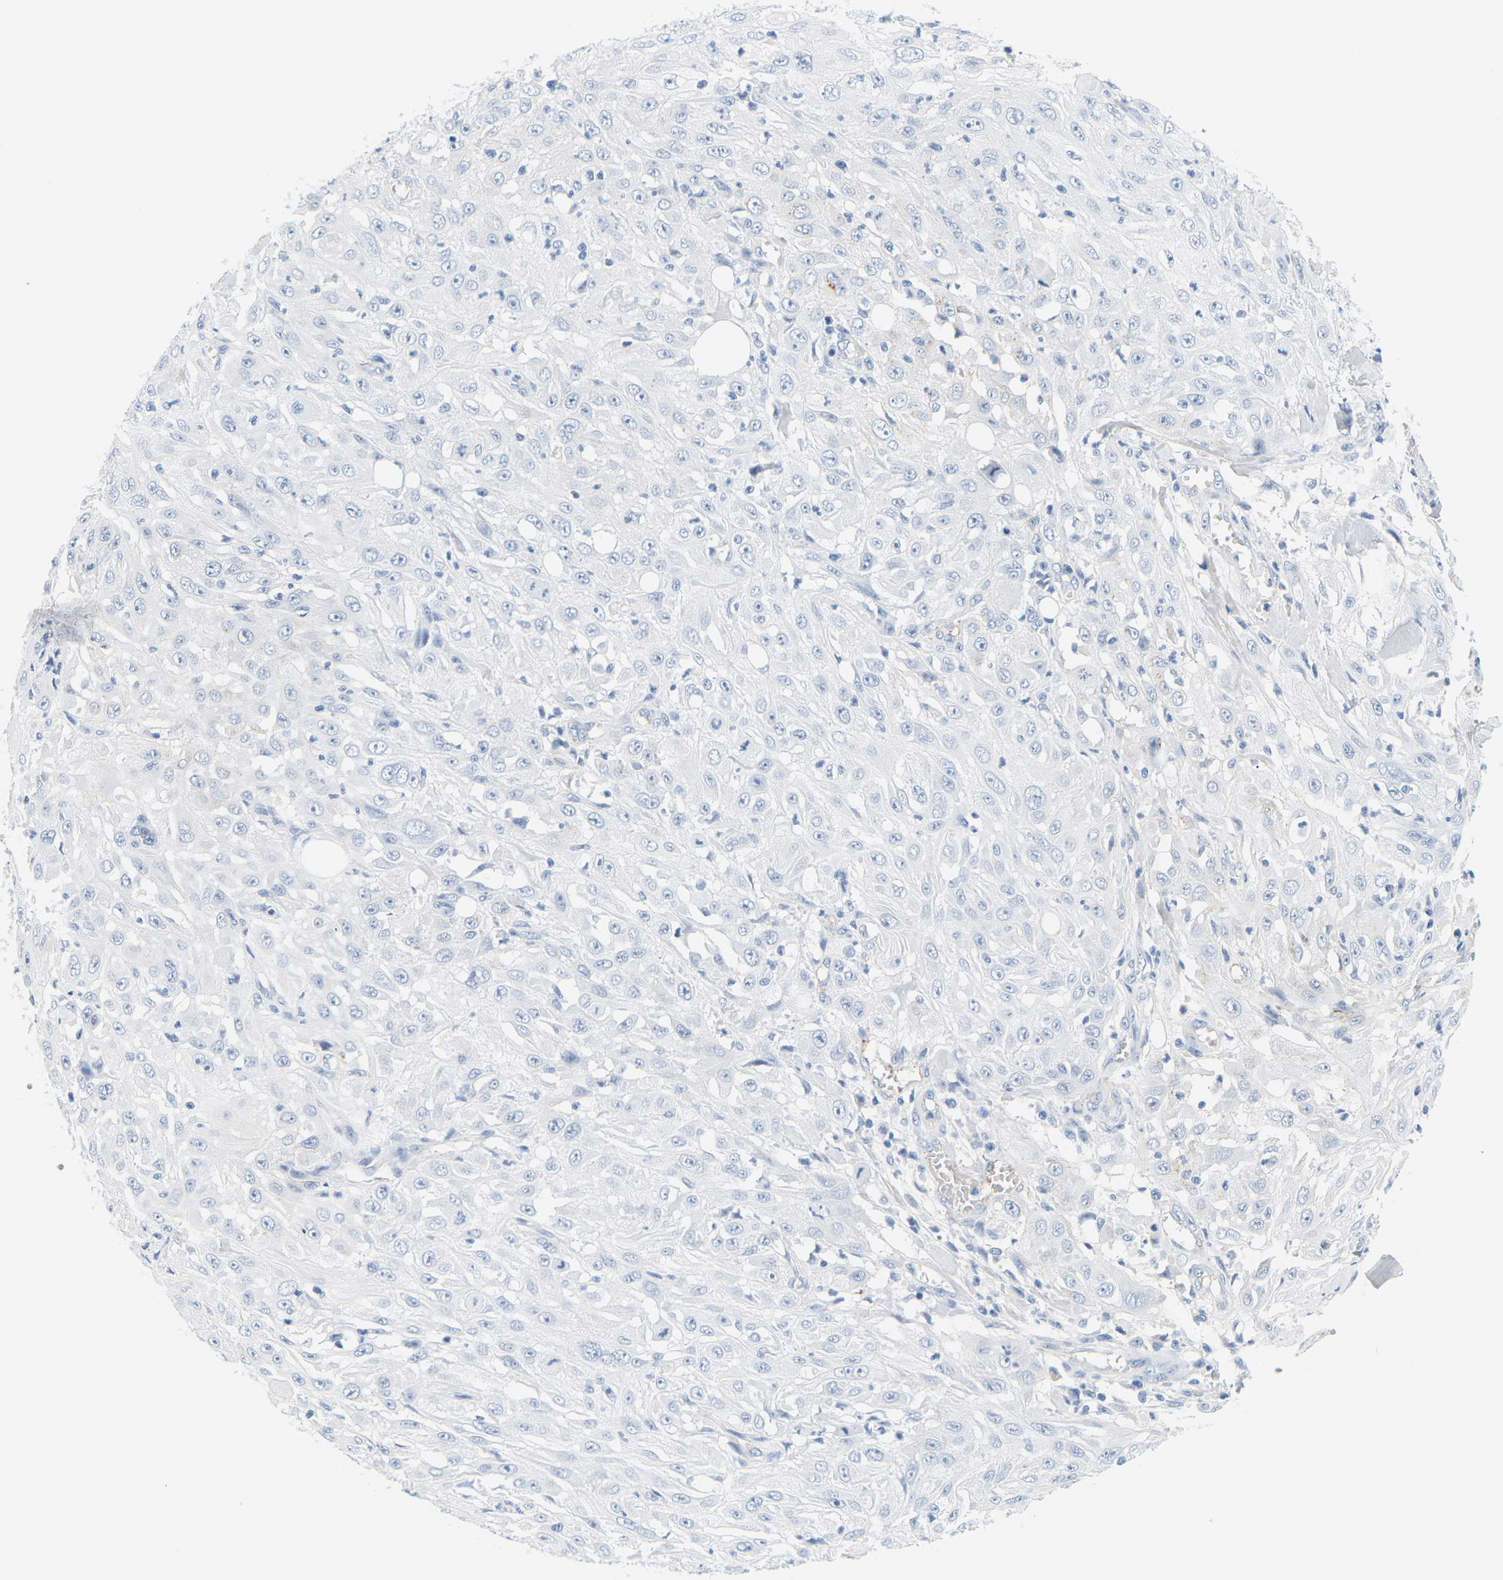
{"staining": {"intensity": "negative", "quantity": "none", "location": "none"}, "tissue": "skin cancer", "cell_type": "Tumor cells", "image_type": "cancer", "snomed": [{"axis": "morphology", "description": "Squamous cell carcinoma, NOS"}, {"axis": "morphology", "description": "Squamous cell carcinoma, metastatic, NOS"}, {"axis": "topography", "description": "Skin"}, {"axis": "topography", "description": "Lymph node"}], "caption": "Immunohistochemistry of human squamous cell carcinoma (skin) displays no expression in tumor cells.", "gene": "APOB", "patient": {"sex": "male", "age": 75}}